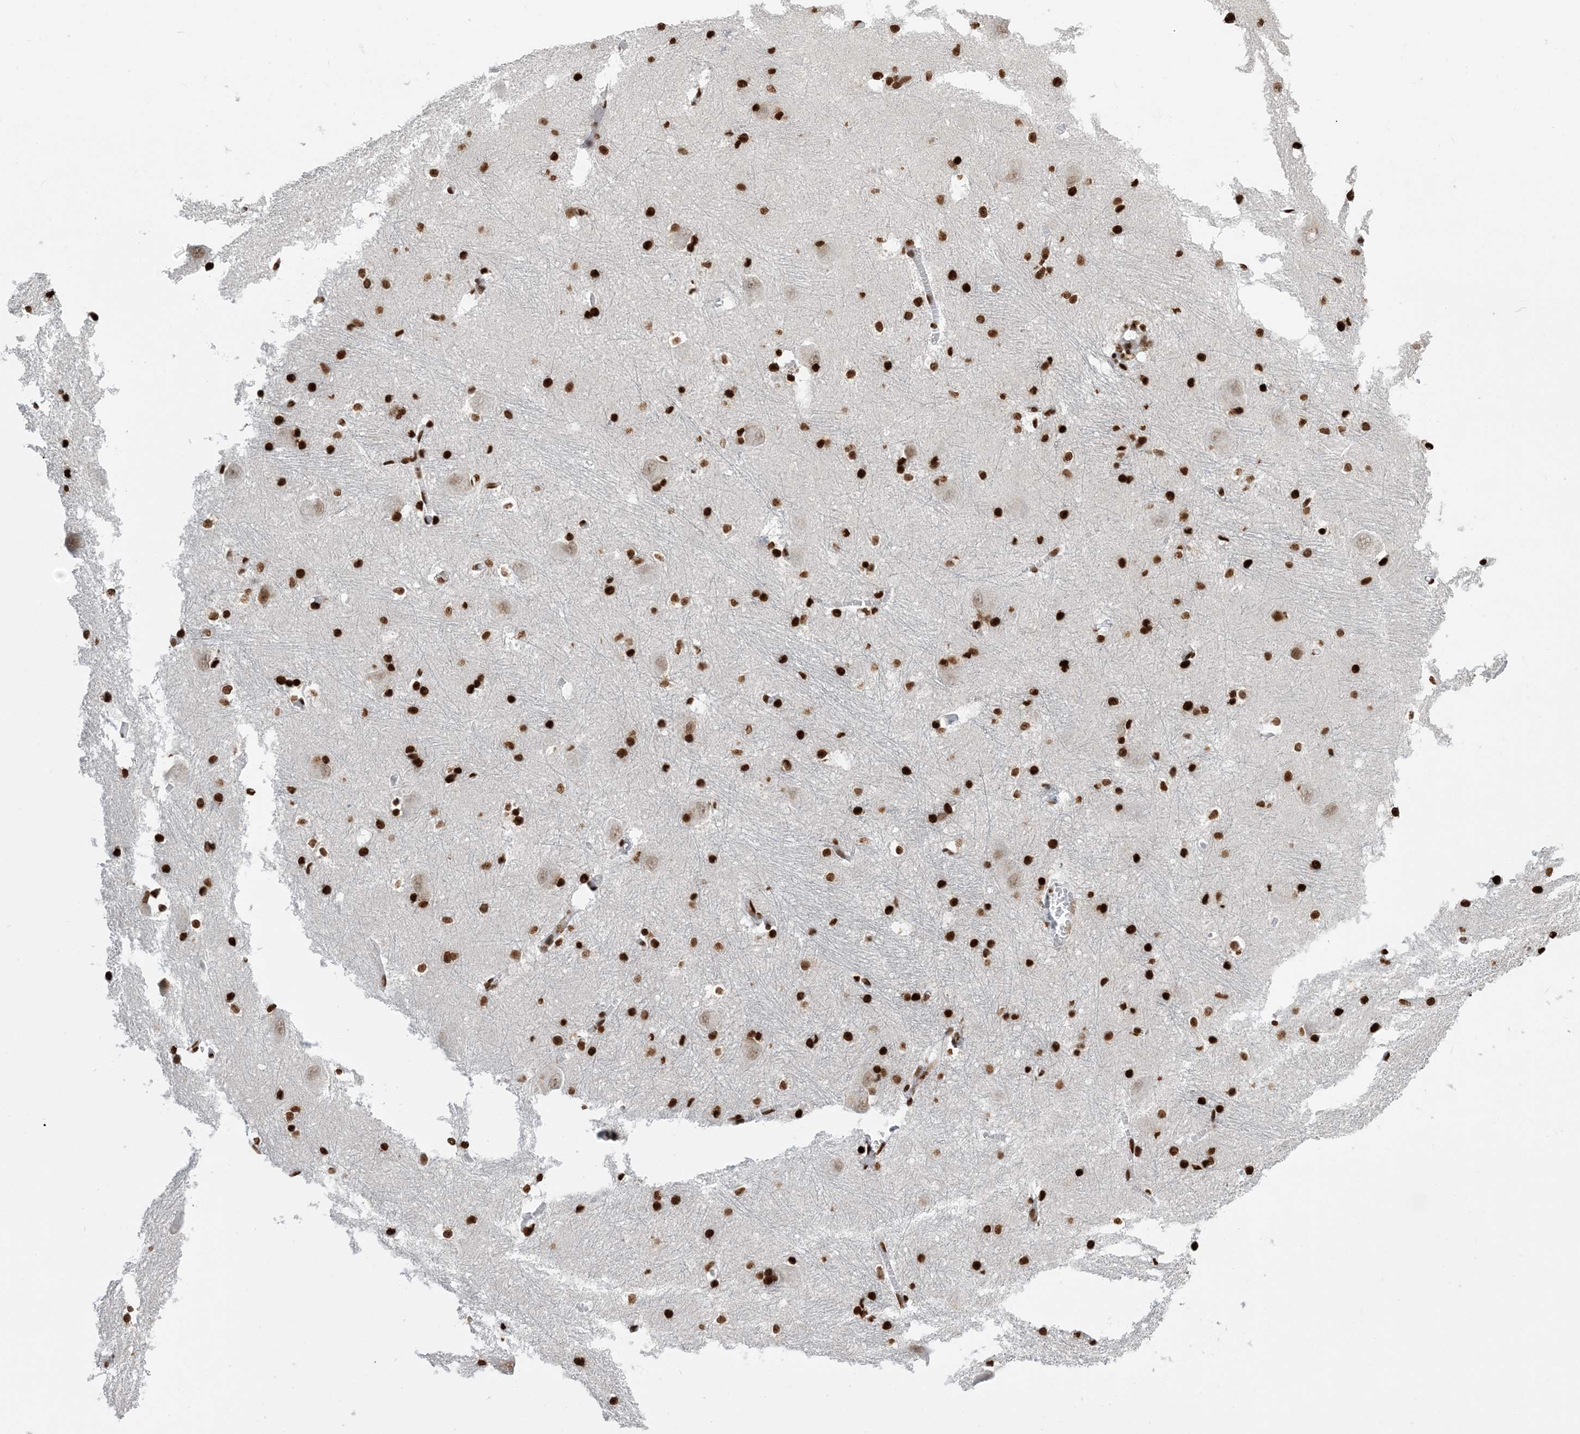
{"staining": {"intensity": "strong", "quantity": ">75%", "location": "nuclear"}, "tissue": "caudate", "cell_type": "Glial cells", "image_type": "normal", "snomed": [{"axis": "morphology", "description": "Normal tissue, NOS"}, {"axis": "topography", "description": "Lateral ventricle wall"}], "caption": "Immunohistochemical staining of benign human caudate shows high levels of strong nuclear staining in about >75% of glial cells.", "gene": "H3", "patient": {"sex": "male", "age": 37}}